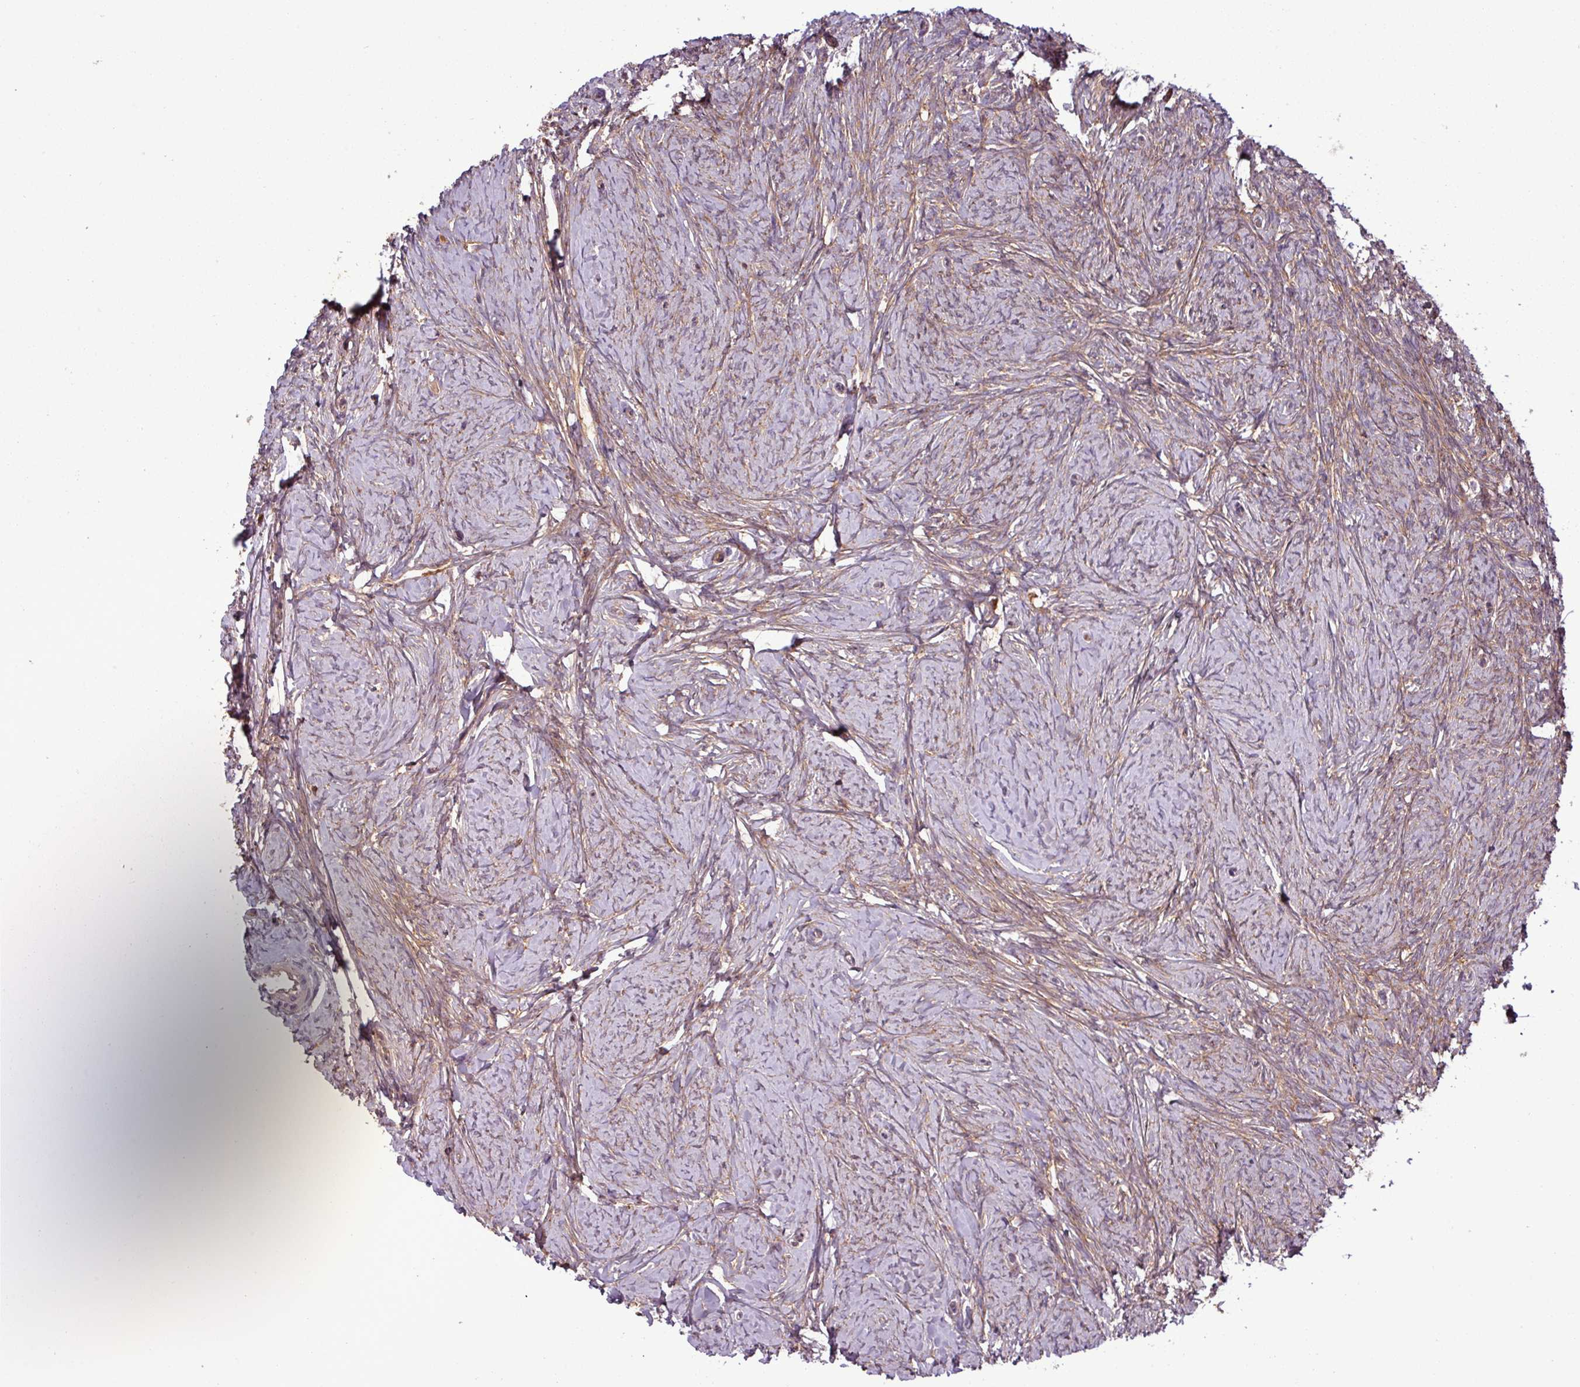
{"staining": {"intensity": "moderate", "quantity": ">75%", "location": "cytoplasmic/membranous"}, "tissue": "ovary", "cell_type": "Ovarian stroma cells", "image_type": "normal", "snomed": [{"axis": "morphology", "description": "Normal tissue, NOS"}, {"axis": "topography", "description": "Ovary"}], "caption": "Protein staining by immunohistochemistry (IHC) reveals moderate cytoplasmic/membranous staining in about >75% of ovarian stroma cells in unremarkable ovary.", "gene": "SIRPB2", "patient": {"sex": "female", "age": 44}}